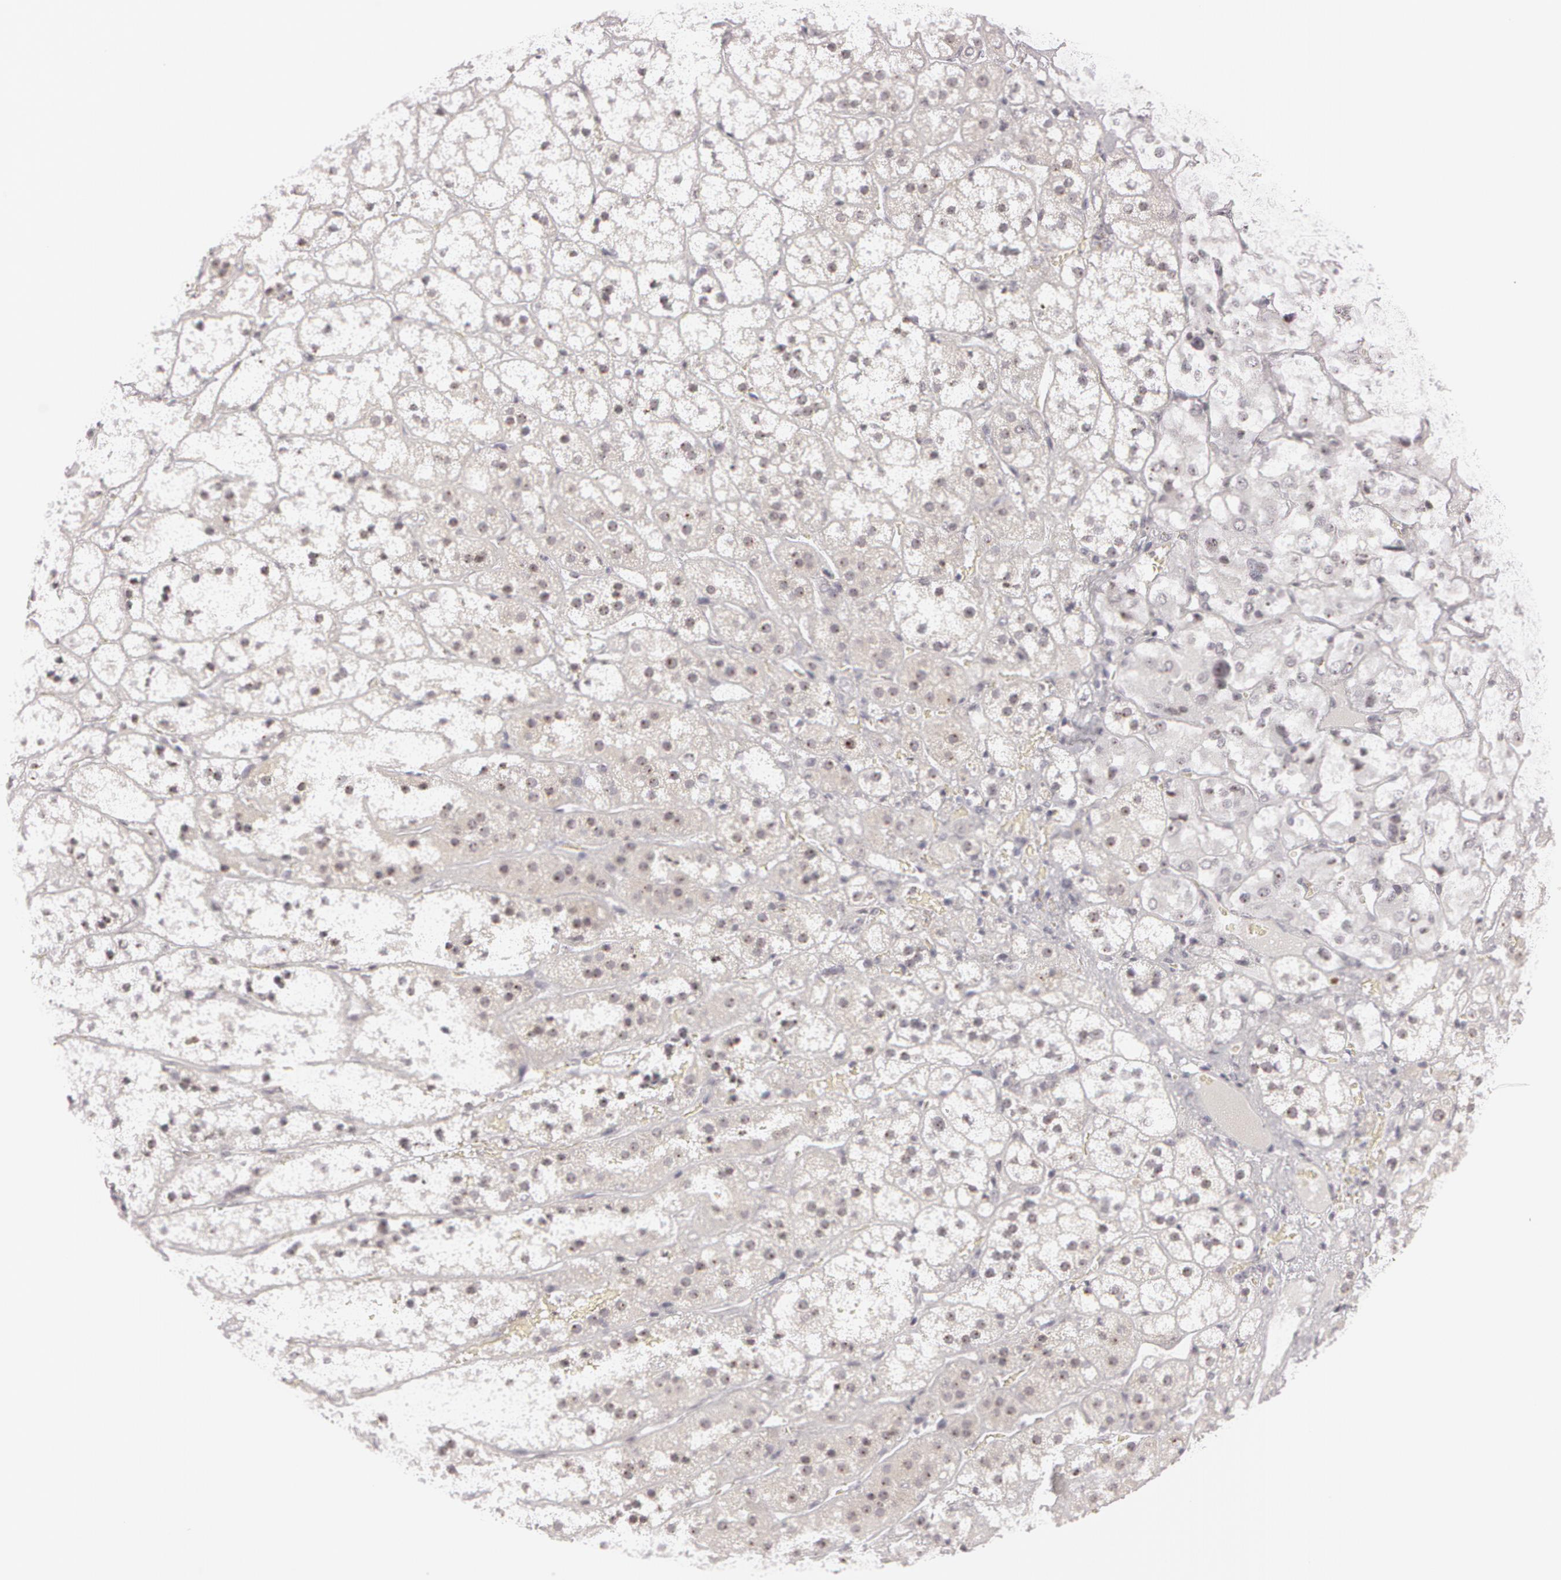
{"staining": {"intensity": "moderate", "quantity": ">75%", "location": "nuclear"}, "tissue": "adrenal gland", "cell_type": "Glandular cells", "image_type": "normal", "snomed": [{"axis": "morphology", "description": "Normal tissue, NOS"}, {"axis": "topography", "description": "Adrenal gland"}], "caption": "Protein expression analysis of normal human adrenal gland reveals moderate nuclear staining in about >75% of glandular cells. The protein is stained brown, and the nuclei are stained in blue (DAB (3,3'-diaminobenzidine) IHC with brightfield microscopy, high magnification).", "gene": "FBL", "patient": {"sex": "female", "age": 44}}